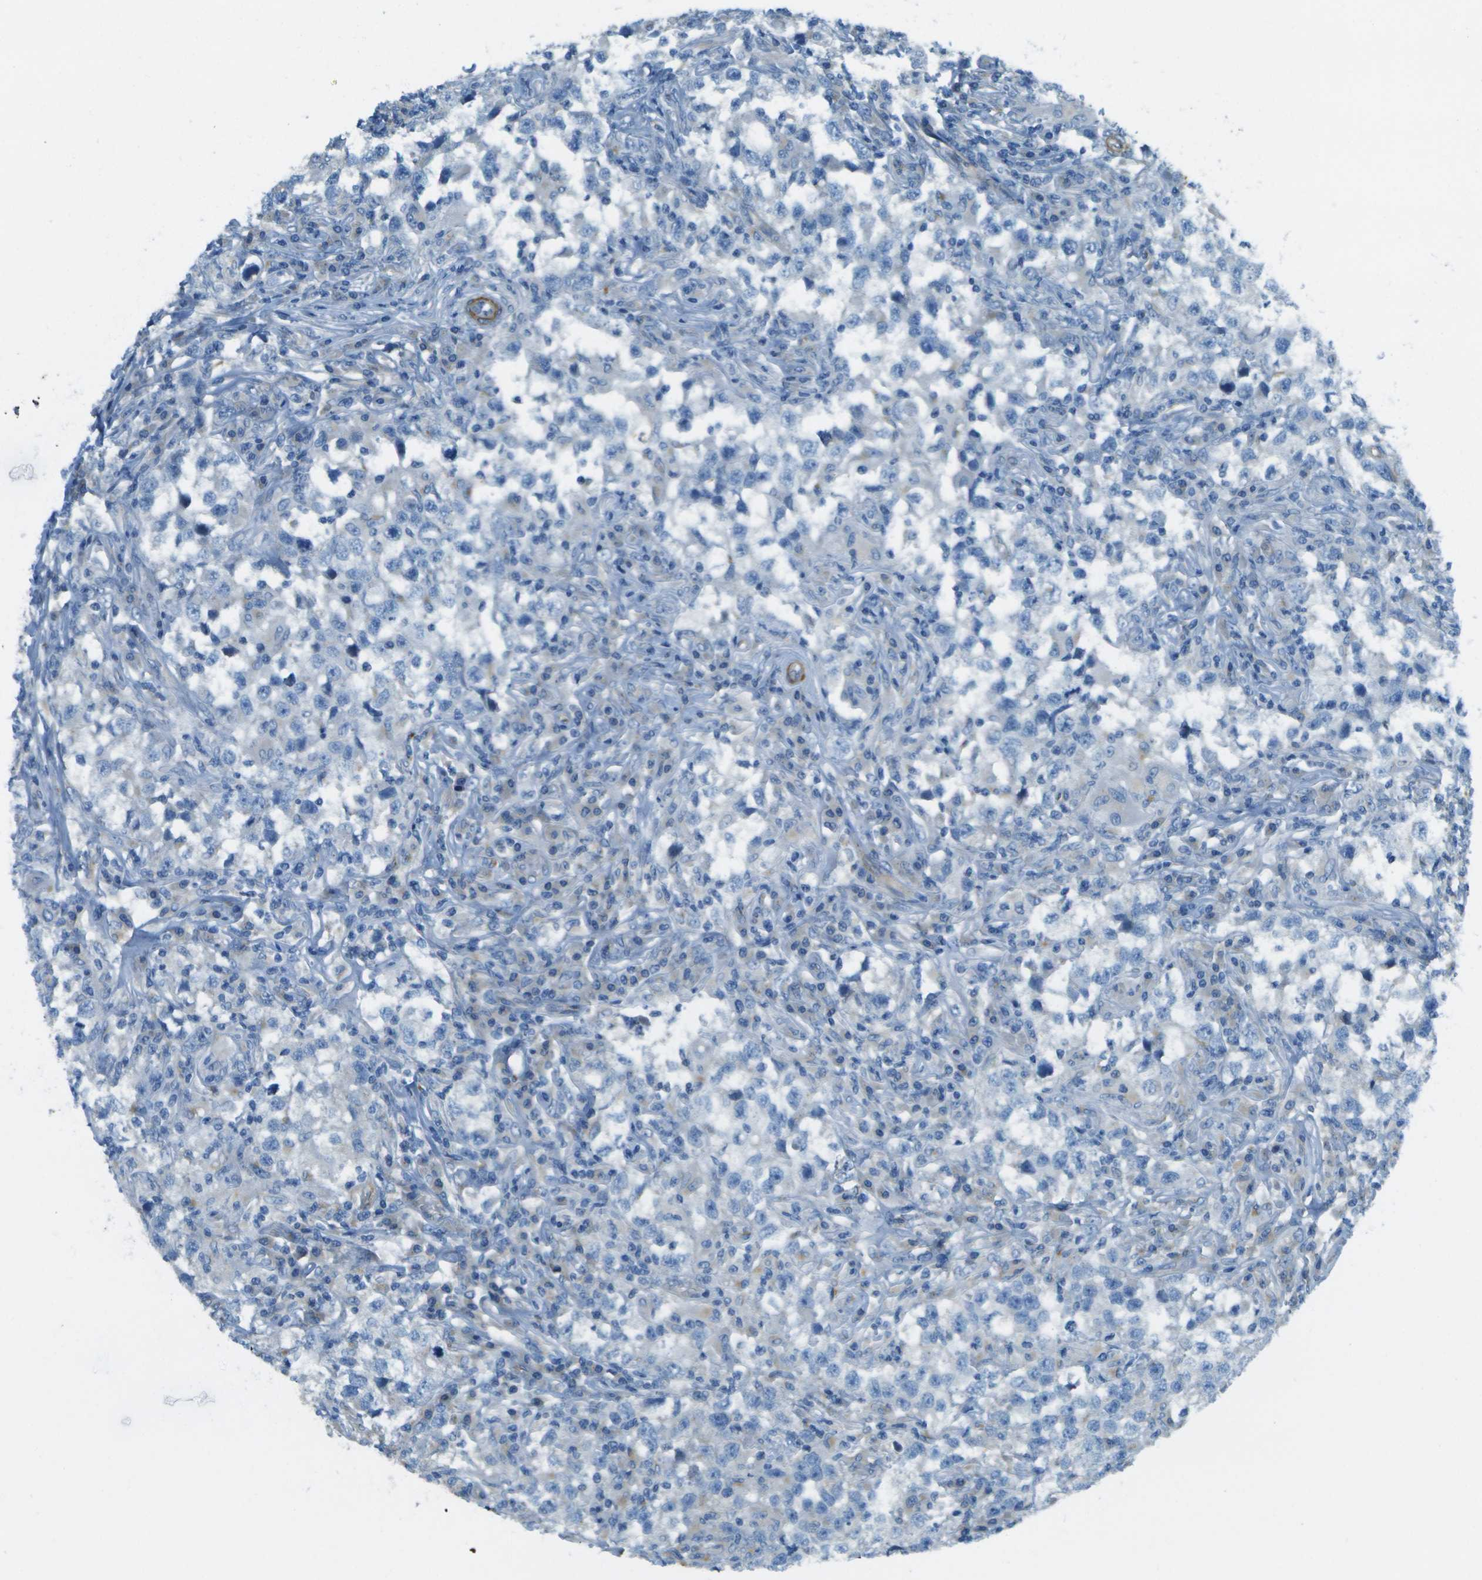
{"staining": {"intensity": "negative", "quantity": "none", "location": "none"}, "tissue": "testis cancer", "cell_type": "Tumor cells", "image_type": "cancer", "snomed": [{"axis": "morphology", "description": "Carcinoma, Embryonal, NOS"}, {"axis": "topography", "description": "Testis"}], "caption": "Immunohistochemical staining of embryonal carcinoma (testis) demonstrates no significant positivity in tumor cells.", "gene": "MYH11", "patient": {"sex": "male", "age": 21}}